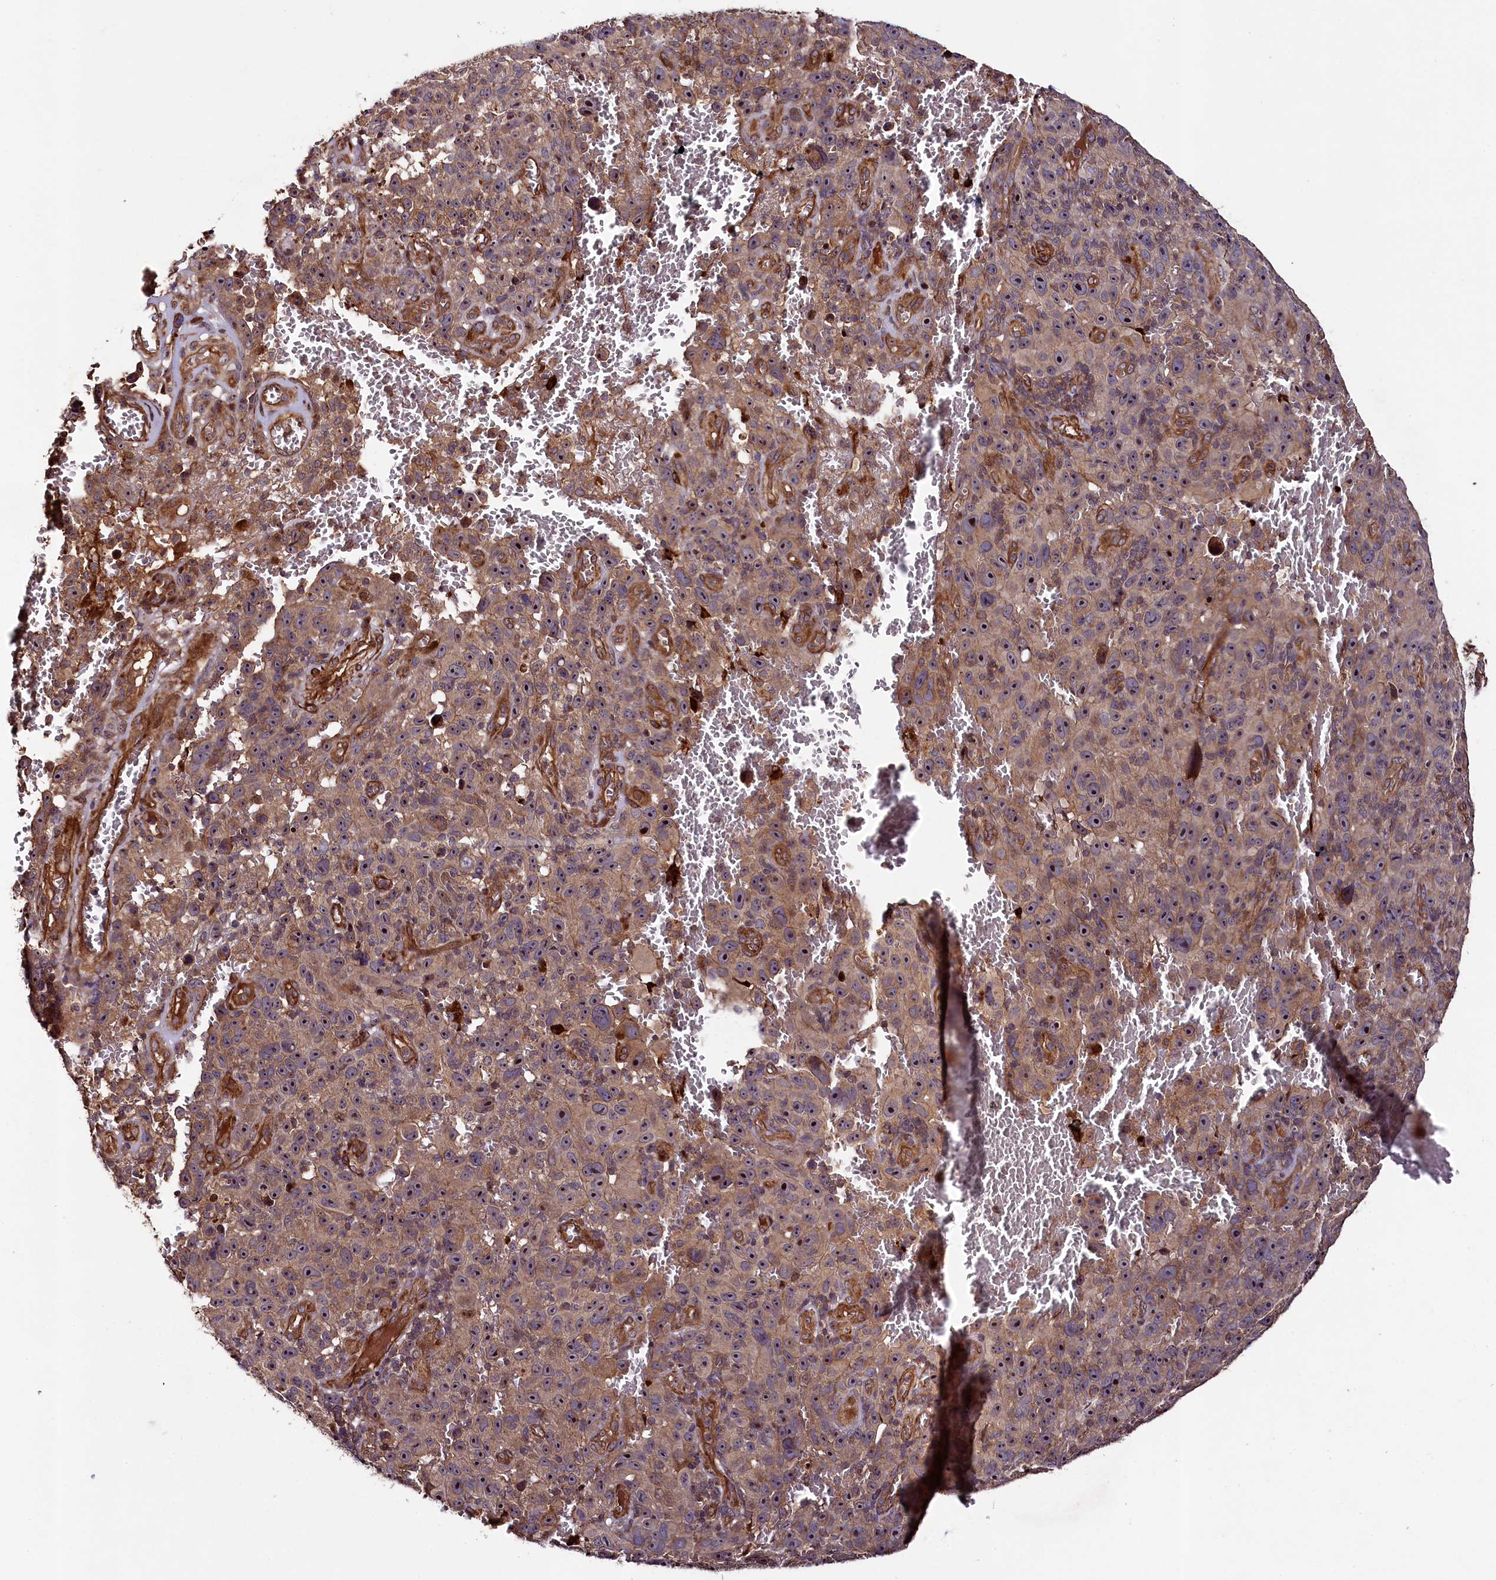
{"staining": {"intensity": "moderate", "quantity": ">75%", "location": "cytoplasmic/membranous"}, "tissue": "melanoma", "cell_type": "Tumor cells", "image_type": "cancer", "snomed": [{"axis": "morphology", "description": "Malignant melanoma, NOS"}, {"axis": "topography", "description": "Skin"}], "caption": "Human melanoma stained with a protein marker displays moderate staining in tumor cells.", "gene": "CCDC102A", "patient": {"sex": "female", "age": 82}}